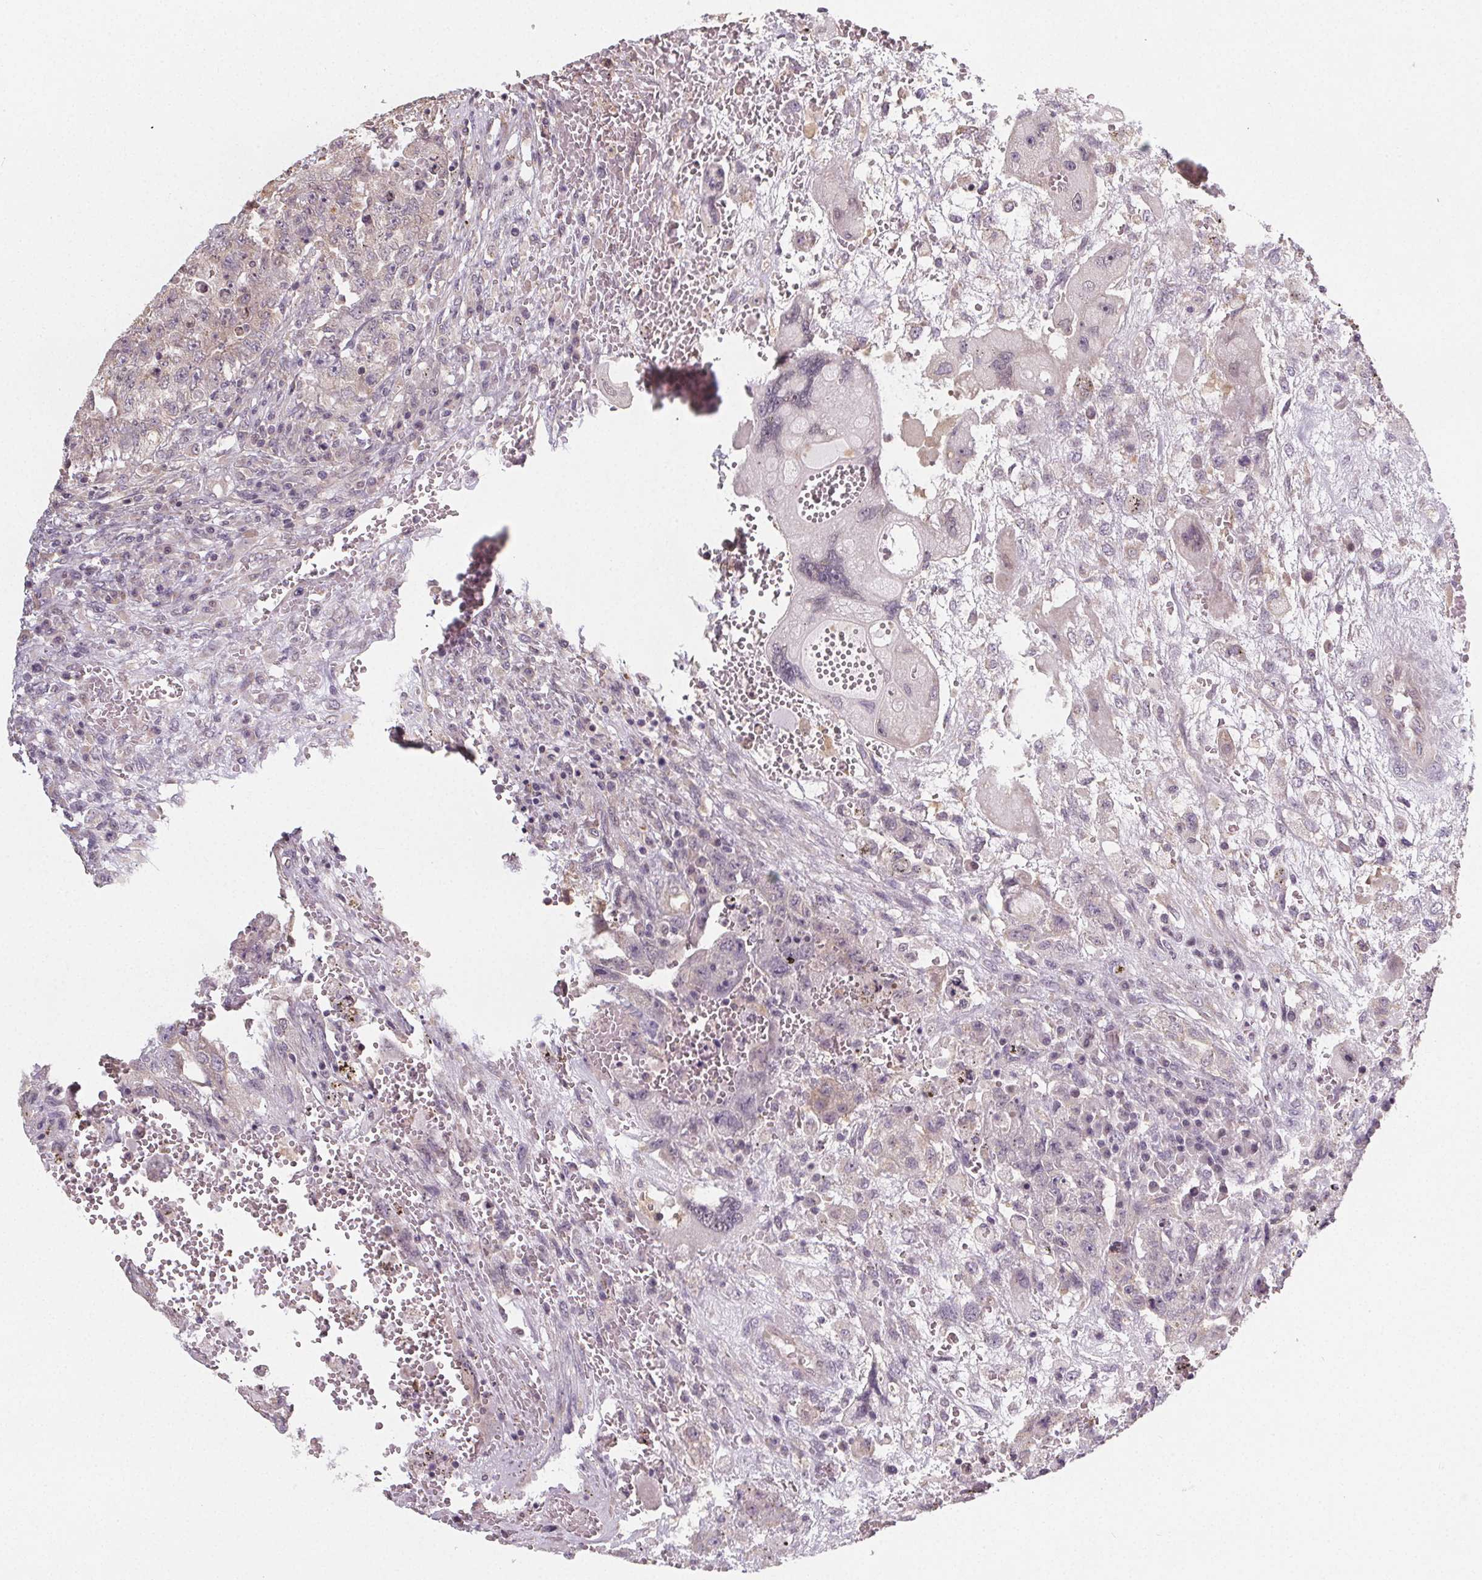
{"staining": {"intensity": "negative", "quantity": "none", "location": "none"}, "tissue": "testis cancer", "cell_type": "Tumor cells", "image_type": "cancer", "snomed": [{"axis": "morphology", "description": "Carcinoma, Embryonal, NOS"}, {"axis": "topography", "description": "Testis"}], "caption": "The image displays no significant expression in tumor cells of embryonal carcinoma (testis).", "gene": "SLC26A2", "patient": {"sex": "male", "age": 26}}